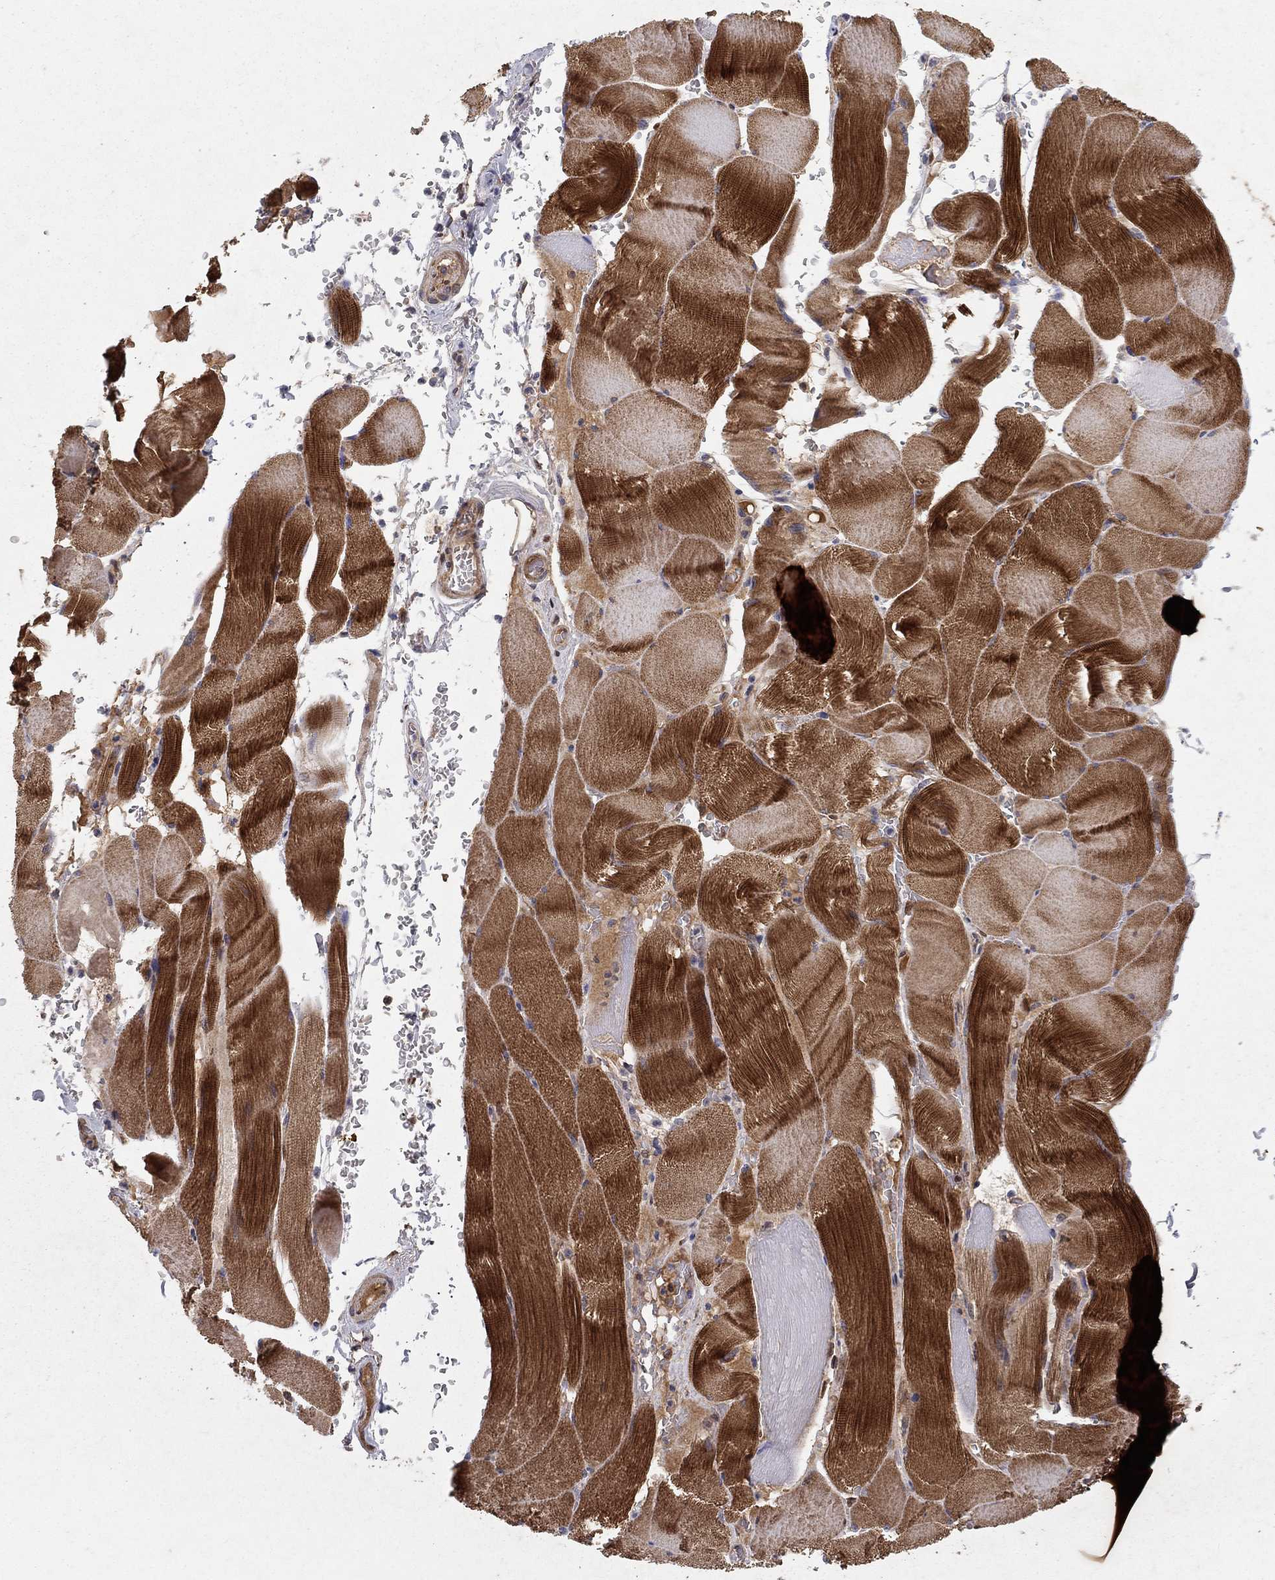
{"staining": {"intensity": "strong", "quantity": ">75%", "location": "cytoplasmic/membranous"}, "tissue": "skeletal muscle", "cell_type": "Myocytes", "image_type": "normal", "snomed": [{"axis": "morphology", "description": "Normal tissue, NOS"}, {"axis": "topography", "description": "Skeletal muscle"}], "caption": "This micrograph exhibits IHC staining of normal skeletal muscle, with high strong cytoplasmic/membranous positivity in approximately >75% of myocytes.", "gene": "CRTC1", "patient": {"sex": "male", "age": 56}}